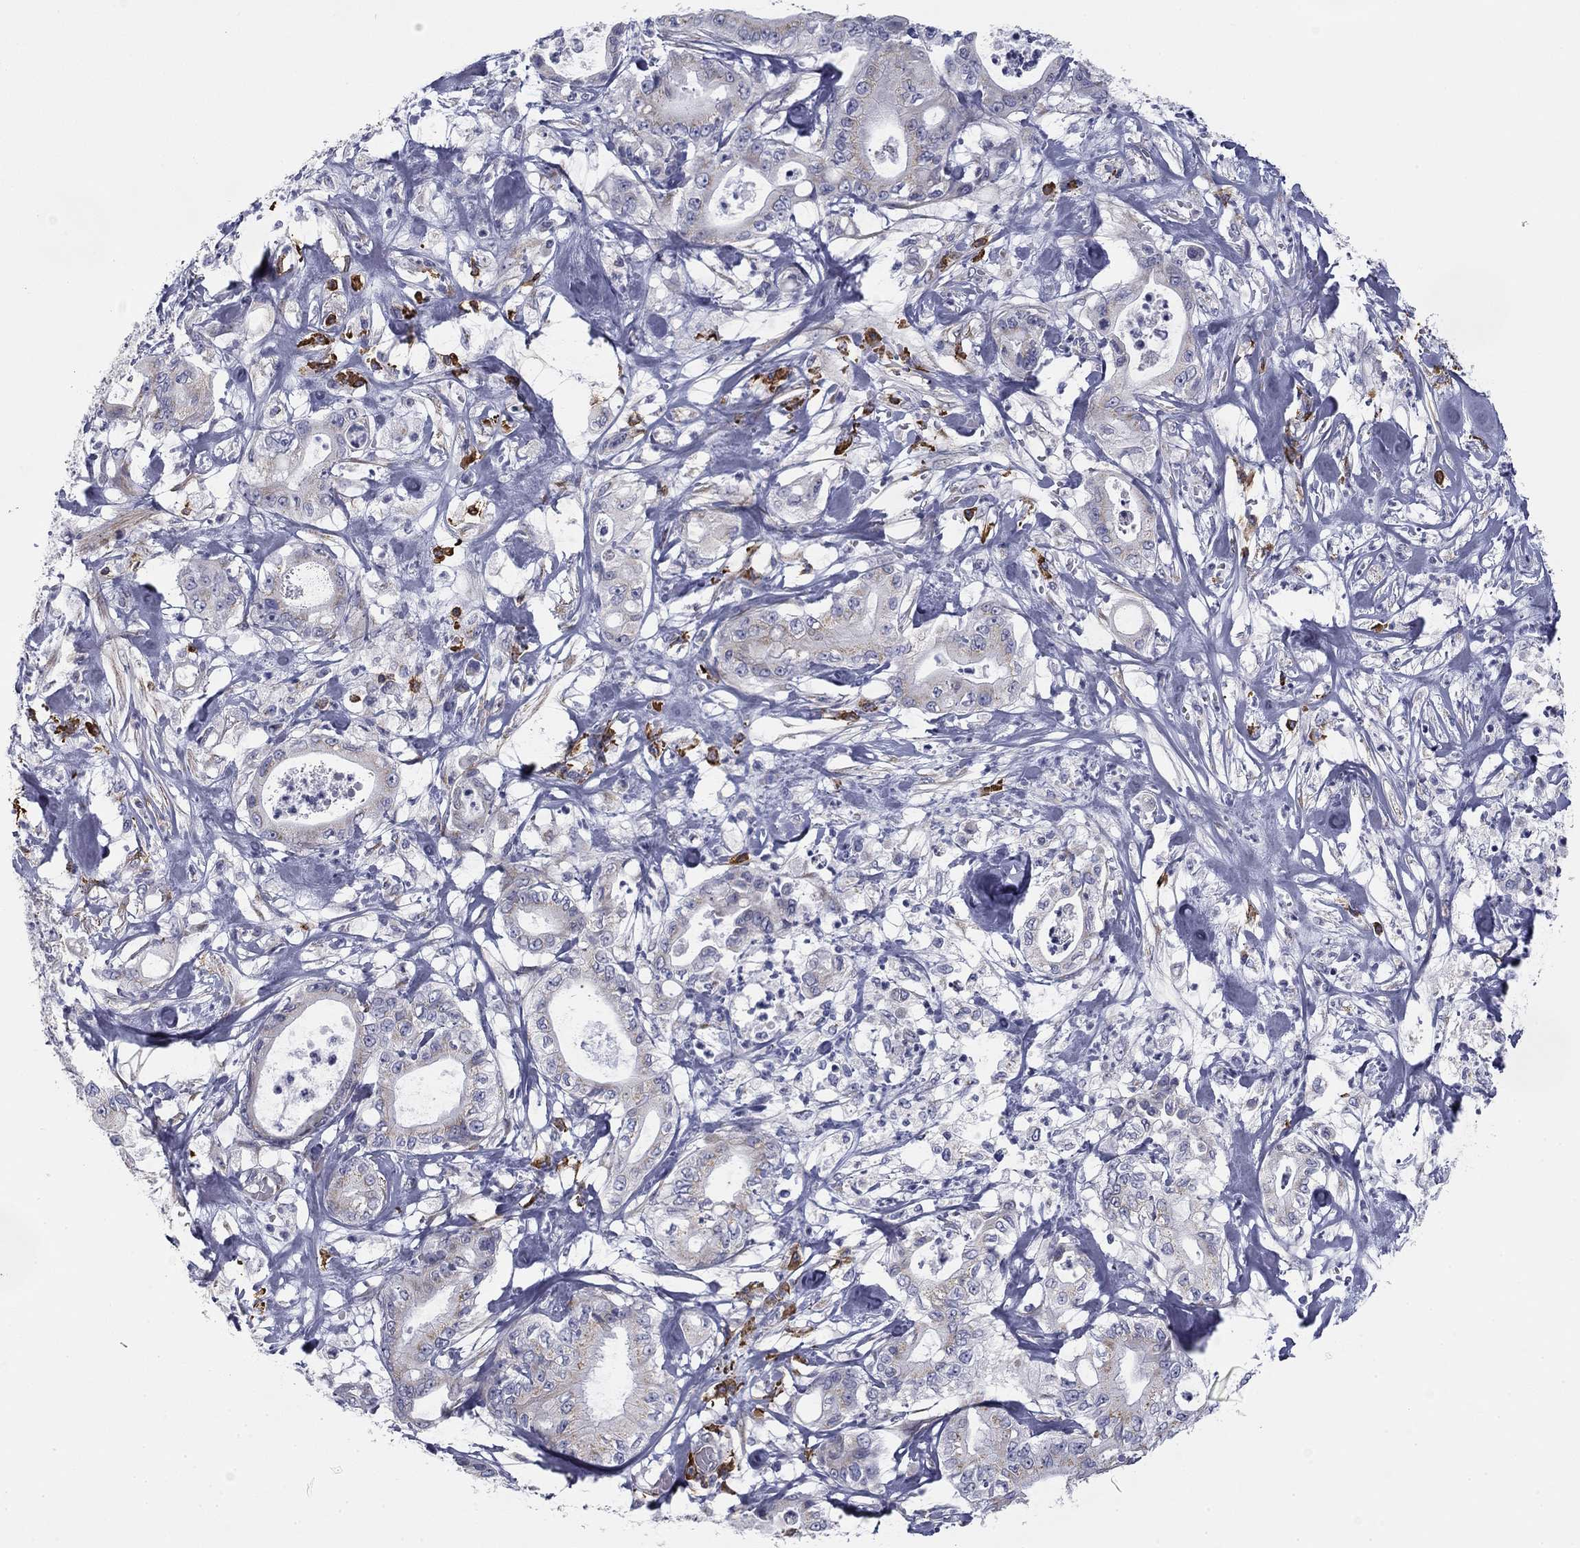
{"staining": {"intensity": "negative", "quantity": "none", "location": "none"}, "tissue": "pancreatic cancer", "cell_type": "Tumor cells", "image_type": "cancer", "snomed": [{"axis": "morphology", "description": "Adenocarcinoma, NOS"}, {"axis": "topography", "description": "Pancreas"}], "caption": "Tumor cells are negative for brown protein staining in adenocarcinoma (pancreatic). (Brightfield microscopy of DAB (3,3'-diaminobenzidine) IHC at high magnification).", "gene": "TRAT1", "patient": {"sex": "male", "age": 71}}